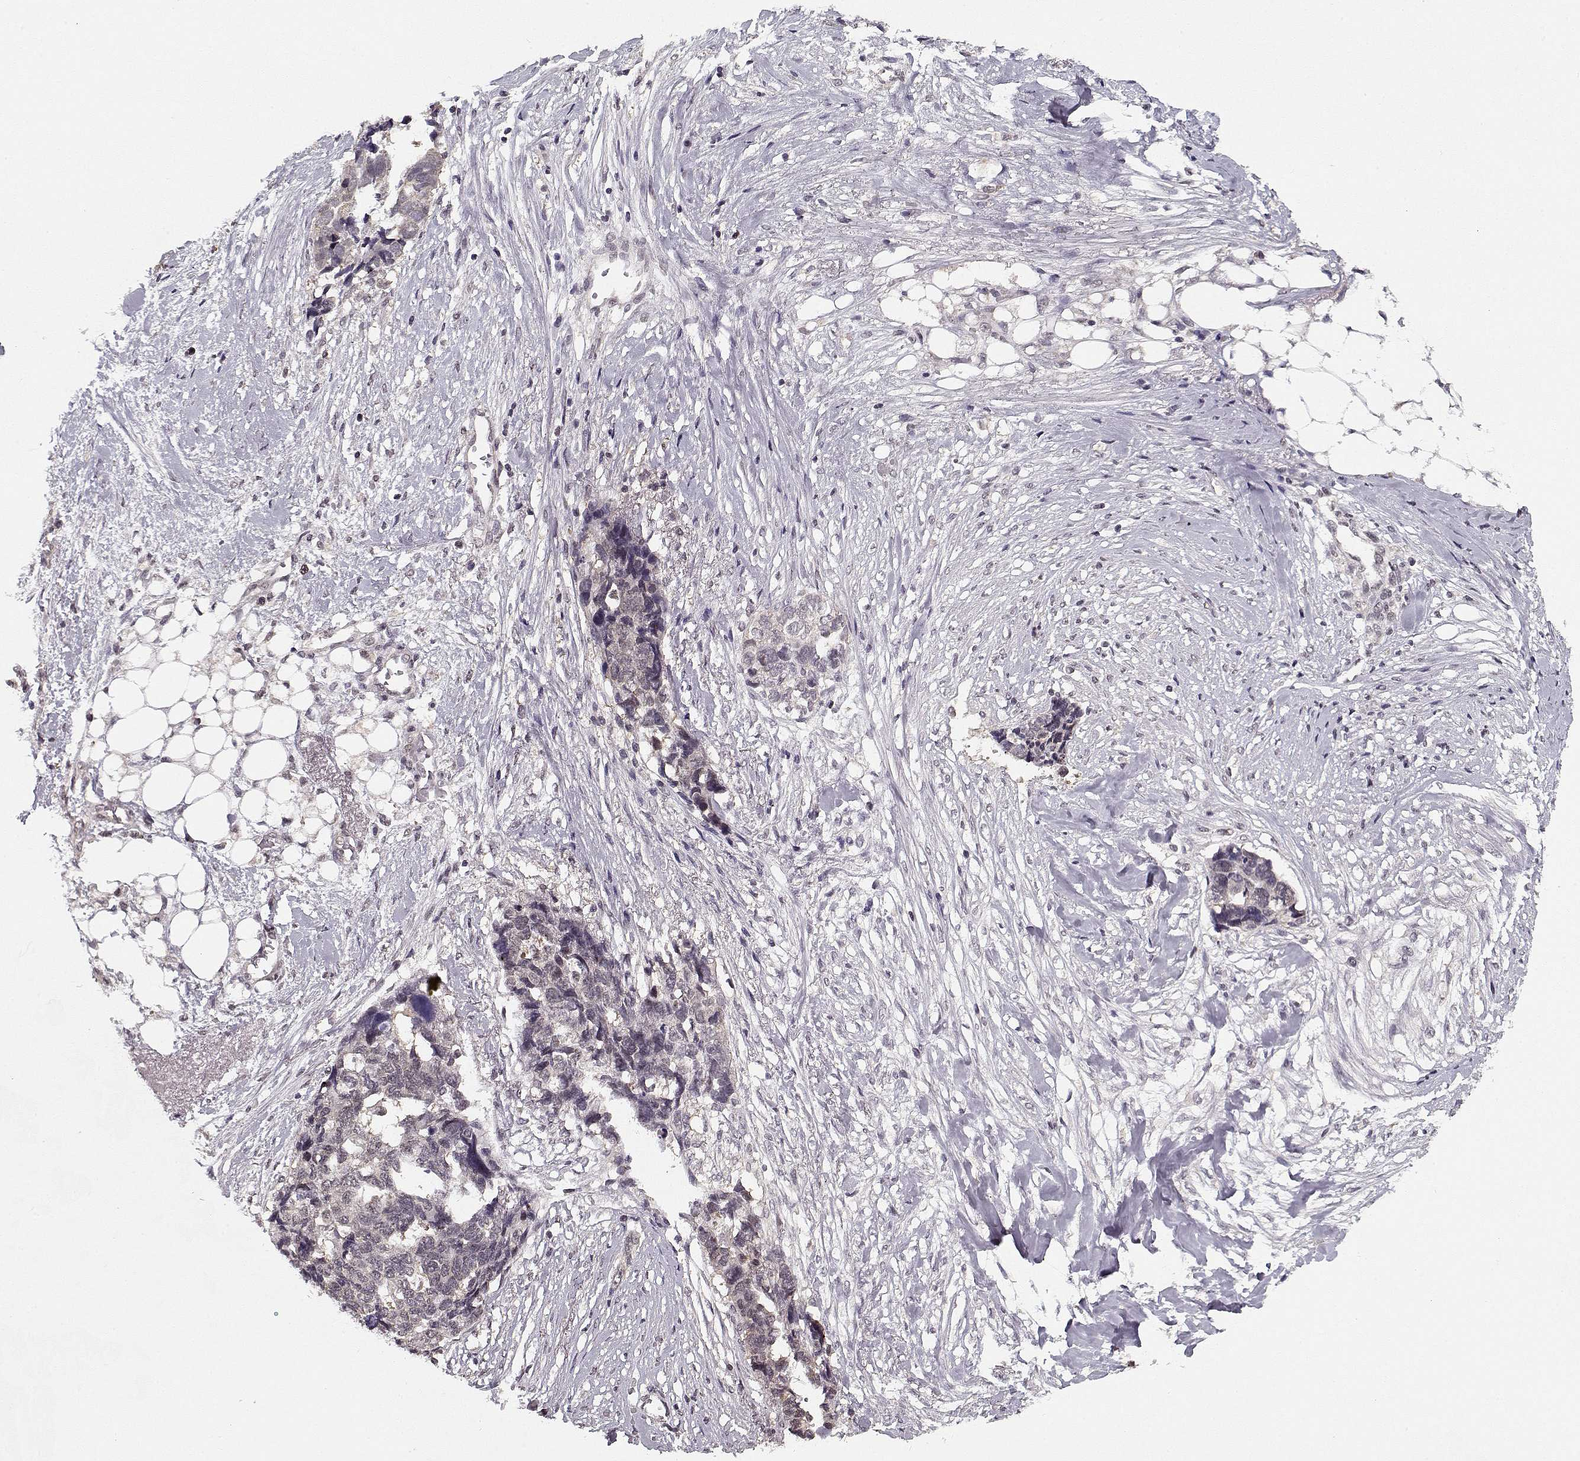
{"staining": {"intensity": "negative", "quantity": "none", "location": "none"}, "tissue": "ovarian cancer", "cell_type": "Tumor cells", "image_type": "cancer", "snomed": [{"axis": "morphology", "description": "Cystadenocarcinoma, serous, NOS"}, {"axis": "topography", "description": "Ovary"}], "caption": "Tumor cells show no significant positivity in ovarian cancer. Brightfield microscopy of immunohistochemistry (IHC) stained with DAB (3,3'-diaminobenzidine) (brown) and hematoxylin (blue), captured at high magnification.", "gene": "TESPA1", "patient": {"sex": "female", "age": 69}}